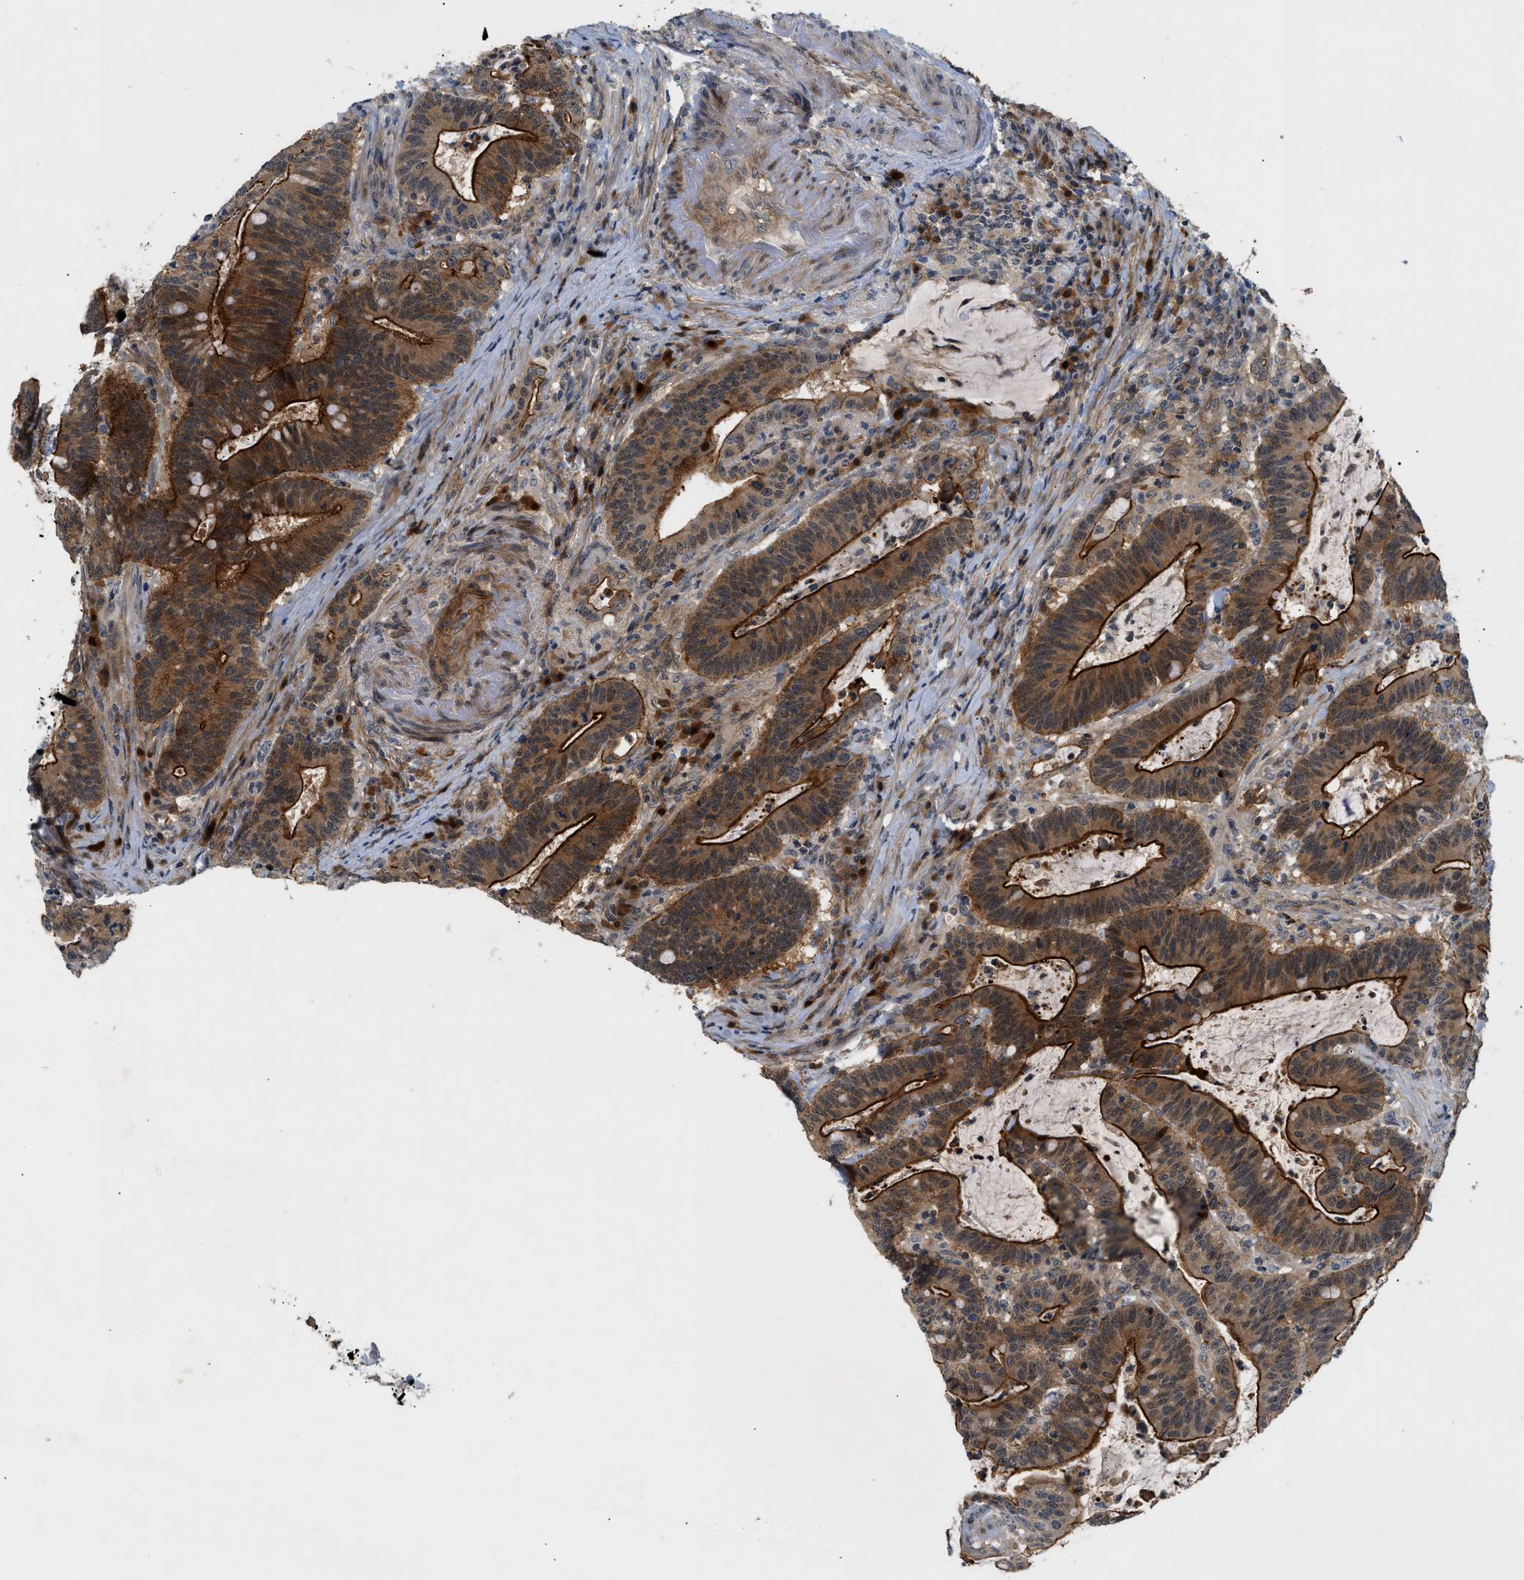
{"staining": {"intensity": "strong", "quantity": ">75%", "location": "cytoplasmic/membranous,nuclear"}, "tissue": "colorectal cancer", "cell_type": "Tumor cells", "image_type": "cancer", "snomed": [{"axis": "morphology", "description": "Normal tissue, NOS"}, {"axis": "morphology", "description": "Adenocarcinoma, NOS"}, {"axis": "topography", "description": "Colon"}], "caption": "A high-resolution photomicrograph shows immunohistochemistry (IHC) staining of colorectal cancer (adenocarcinoma), which shows strong cytoplasmic/membranous and nuclear staining in about >75% of tumor cells. The protein is shown in brown color, while the nuclei are stained blue.", "gene": "TRAK2", "patient": {"sex": "female", "age": 66}}